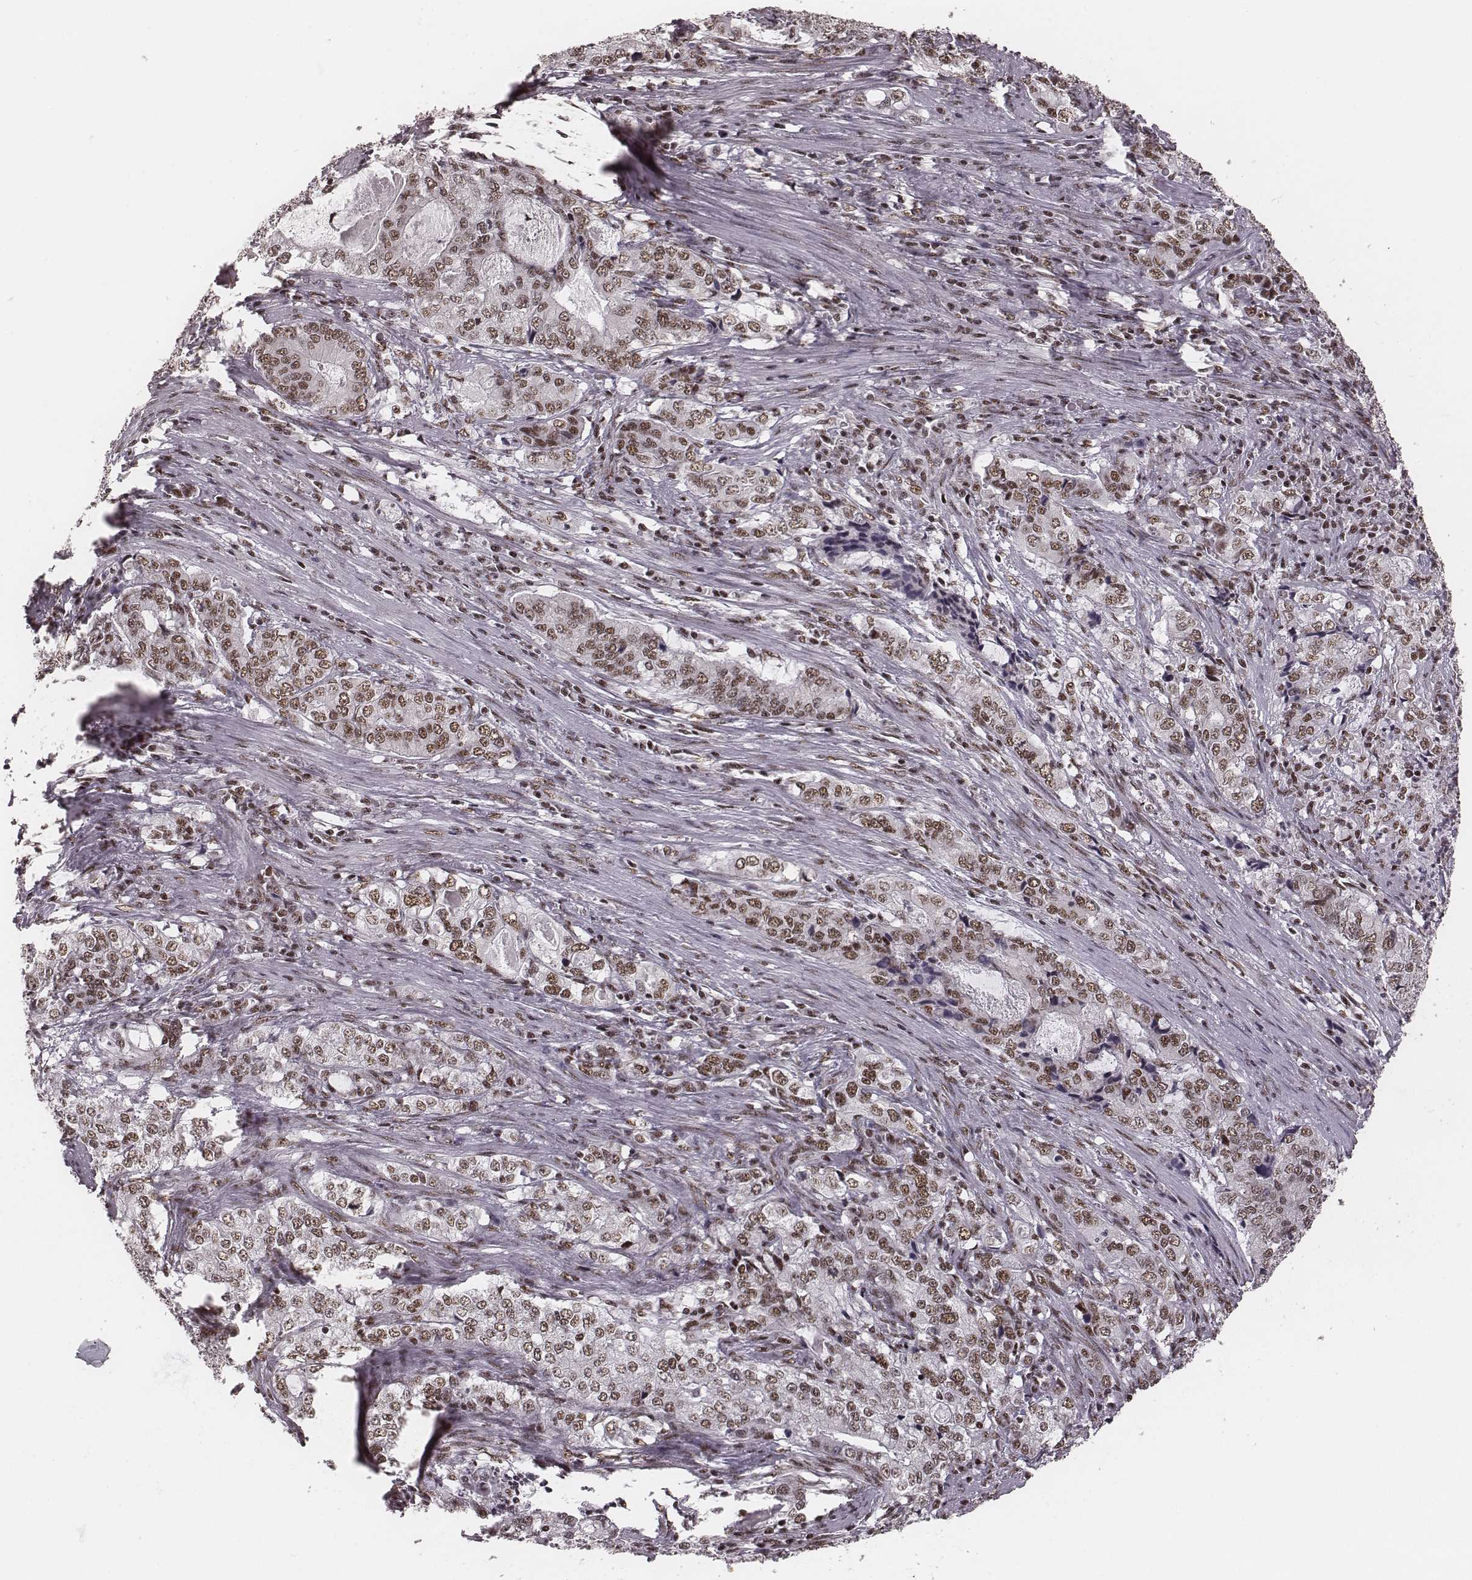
{"staining": {"intensity": "moderate", "quantity": ">75%", "location": "nuclear"}, "tissue": "stomach cancer", "cell_type": "Tumor cells", "image_type": "cancer", "snomed": [{"axis": "morphology", "description": "Adenocarcinoma, NOS"}, {"axis": "topography", "description": "Stomach, lower"}], "caption": "Protein analysis of adenocarcinoma (stomach) tissue shows moderate nuclear expression in approximately >75% of tumor cells. Nuclei are stained in blue.", "gene": "LUC7L", "patient": {"sex": "female", "age": 72}}